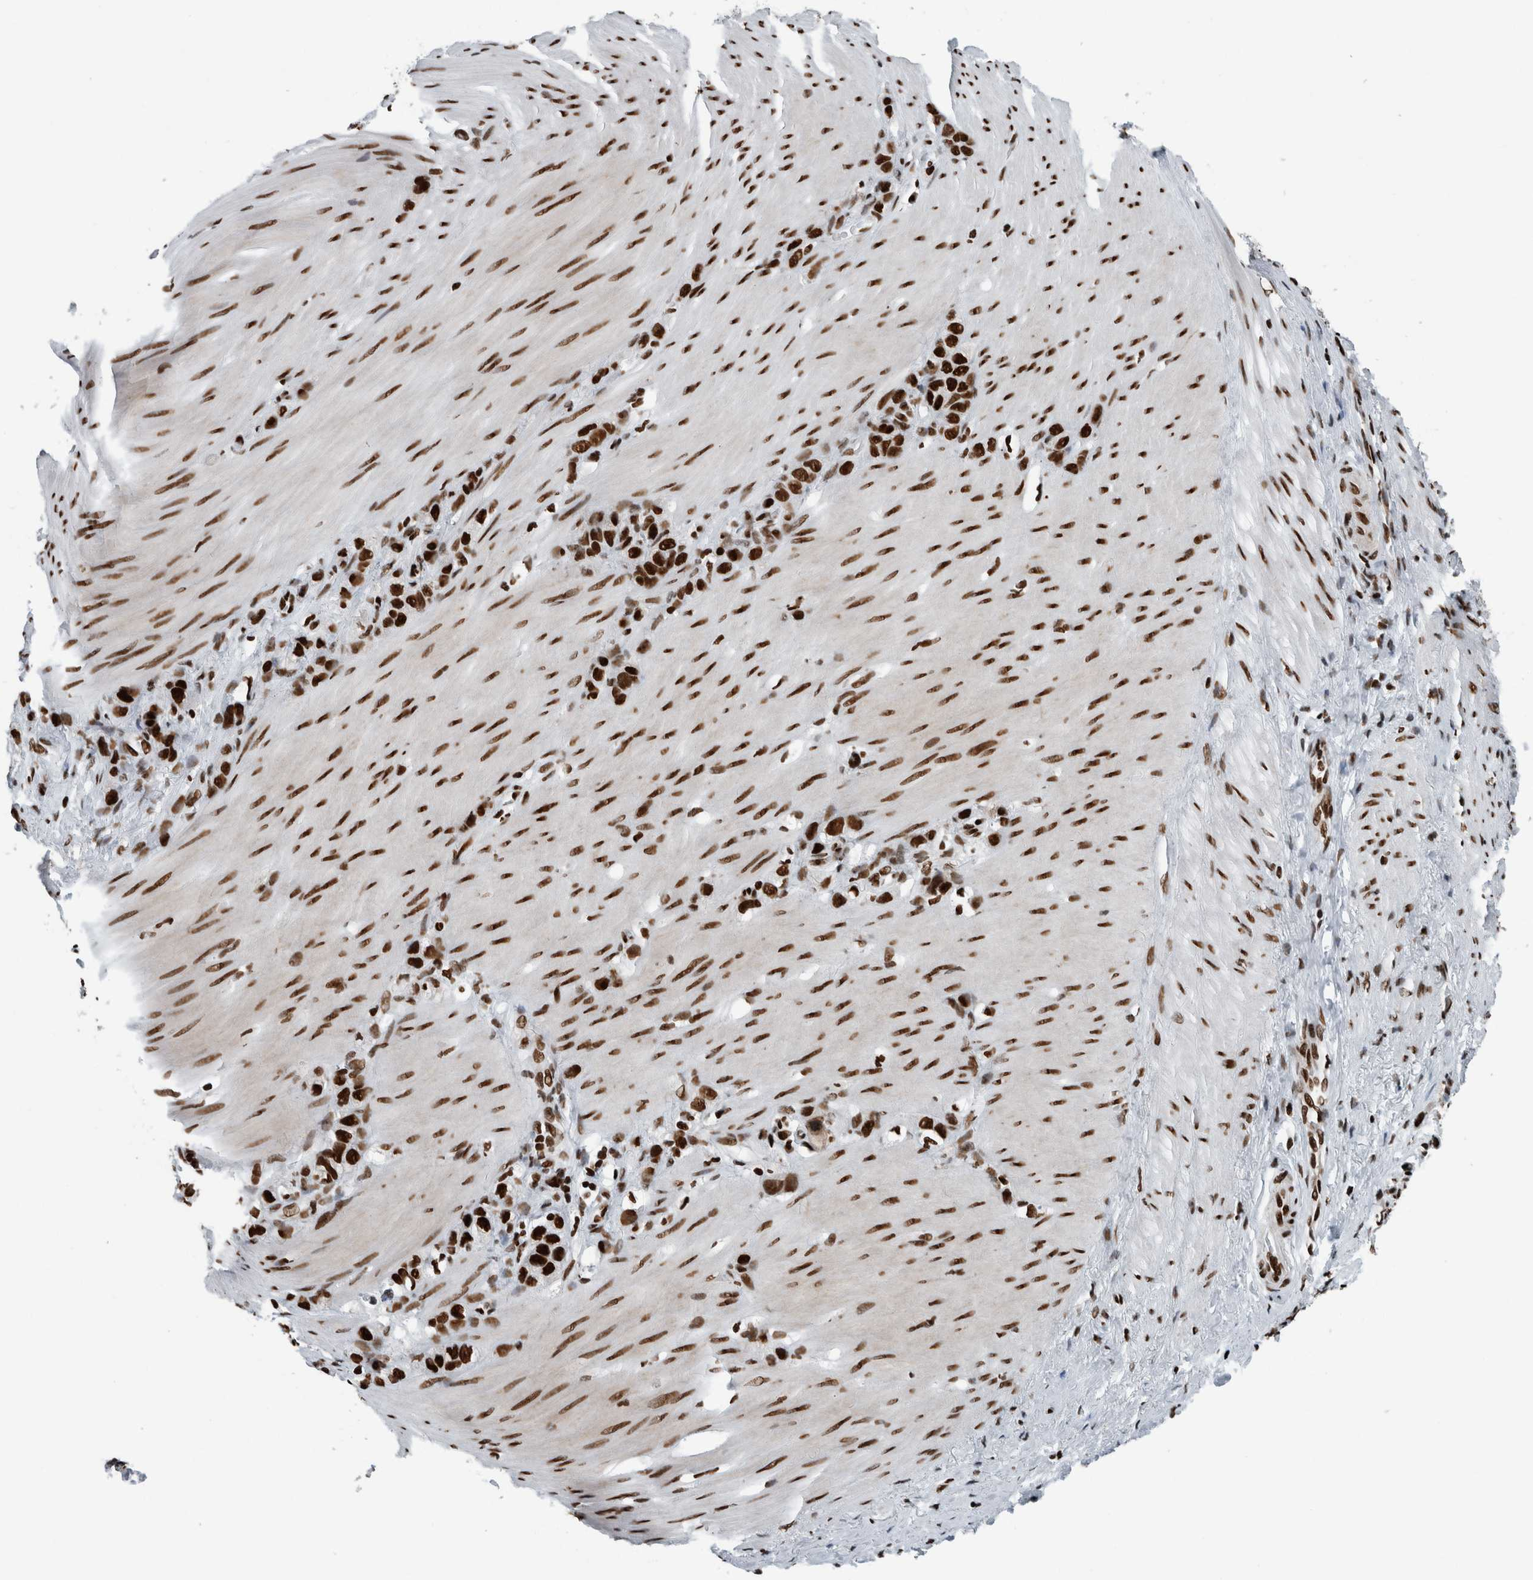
{"staining": {"intensity": "strong", "quantity": ">75%", "location": "nuclear"}, "tissue": "stomach cancer", "cell_type": "Tumor cells", "image_type": "cancer", "snomed": [{"axis": "morphology", "description": "Normal tissue, NOS"}, {"axis": "morphology", "description": "Adenocarcinoma, NOS"}, {"axis": "morphology", "description": "Adenocarcinoma, High grade"}, {"axis": "topography", "description": "Stomach, upper"}, {"axis": "topography", "description": "Stomach"}], "caption": "A brown stain shows strong nuclear expression of a protein in human stomach cancer tumor cells. (Brightfield microscopy of DAB IHC at high magnification).", "gene": "DNMT3A", "patient": {"sex": "female", "age": 65}}